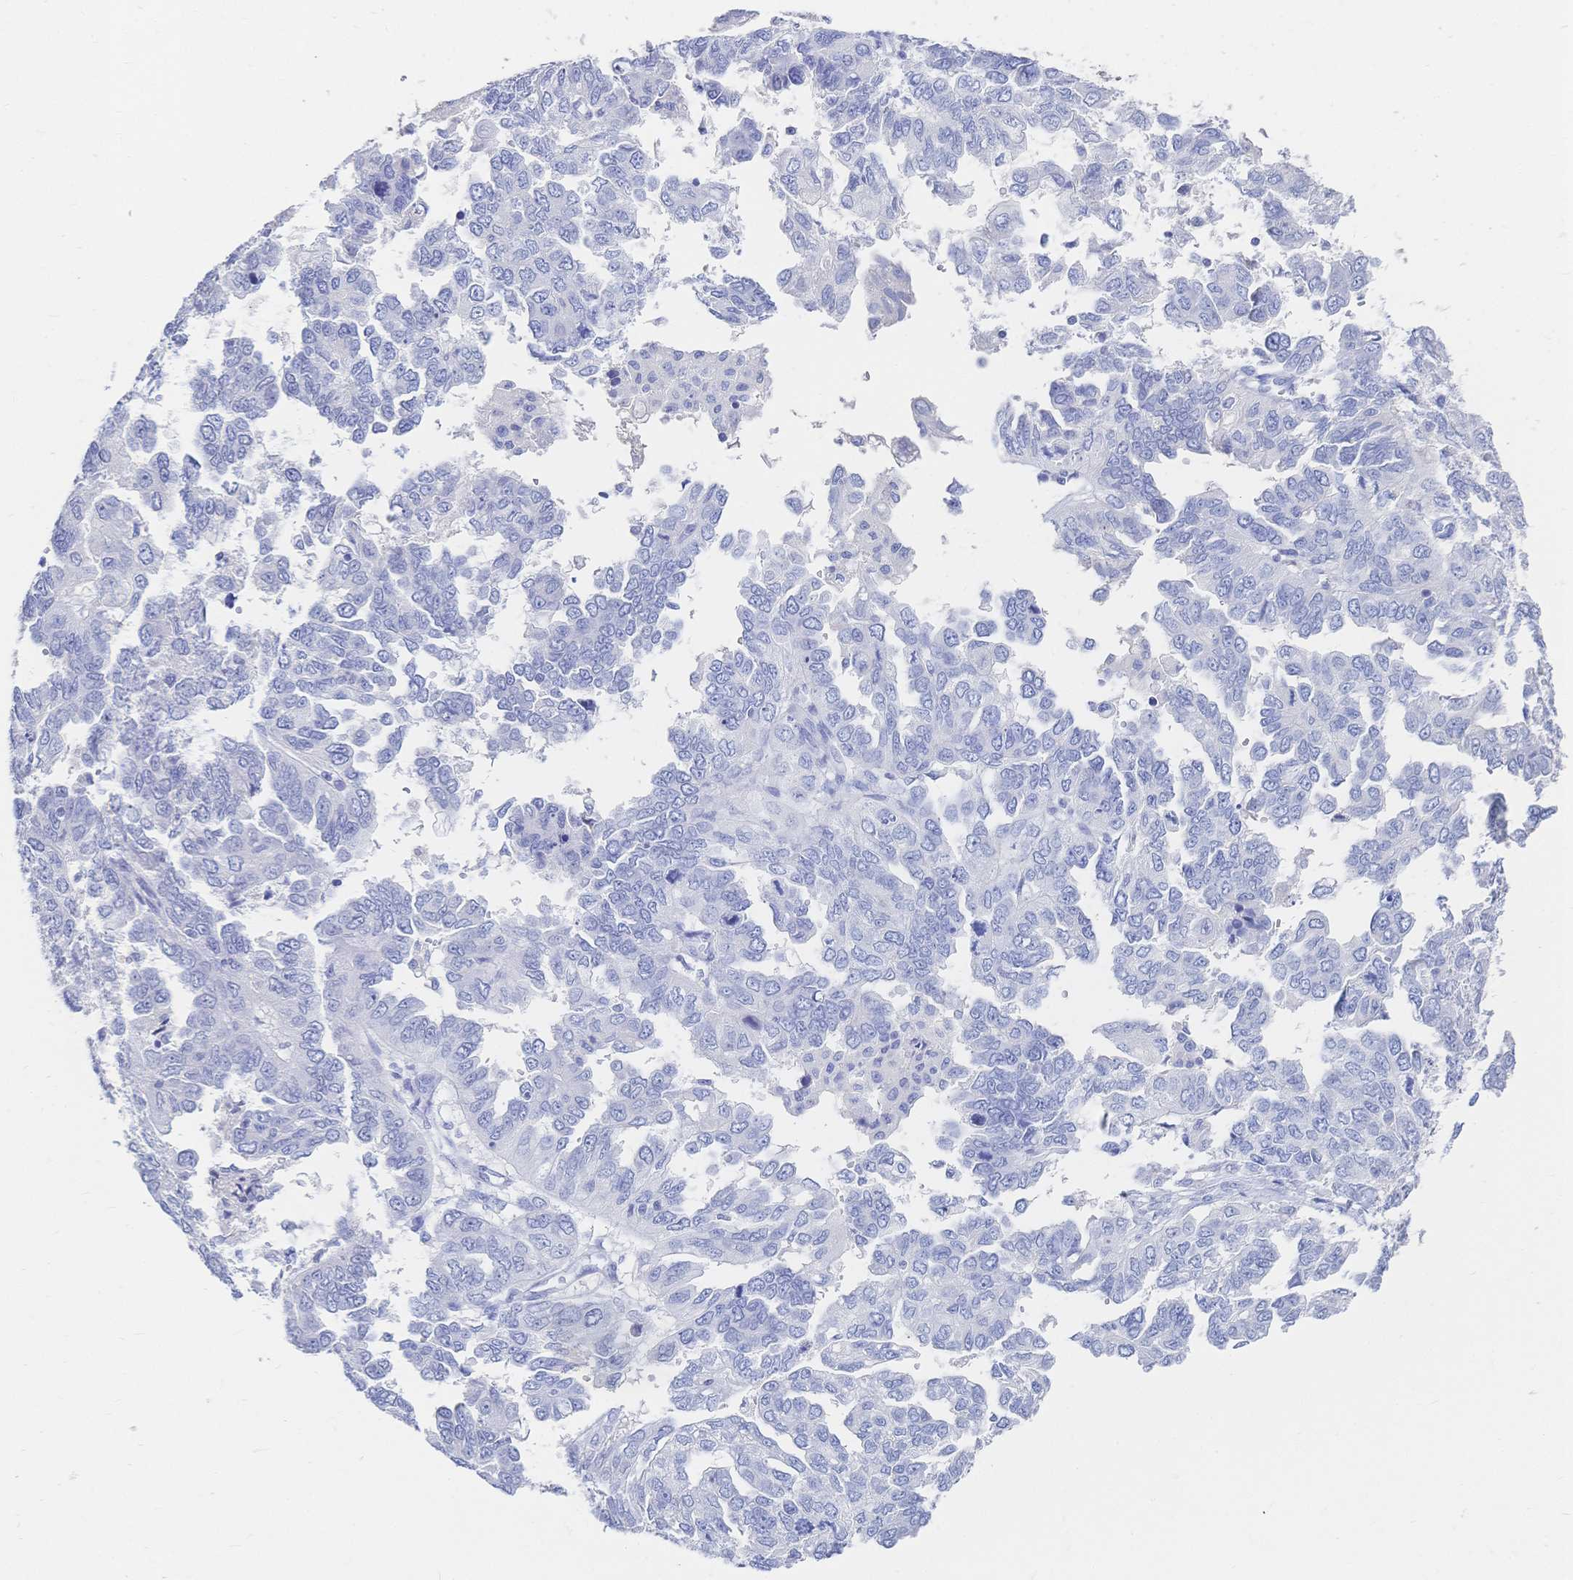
{"staining": {"intensity": "negative", "quantity": "none", "location": "none"}, "tissue": "ovarian cancer", "cell_type": "Tumor cells", "image_type": "cancer", "snomed": [{"axis": "morphology", "description": "Cystadenocarcinoma, serous, NOS"}, {"axis": "topography", "description": "Ovary"}], "caption": "This micrograph is of ovarian cancer stained with IHC to label a protein in brown with the nuclei are counter-stained blue. There is no staining in tumor cells.", "gene": "IL2RB", "patient": {"sex": "female", "age": 53}}